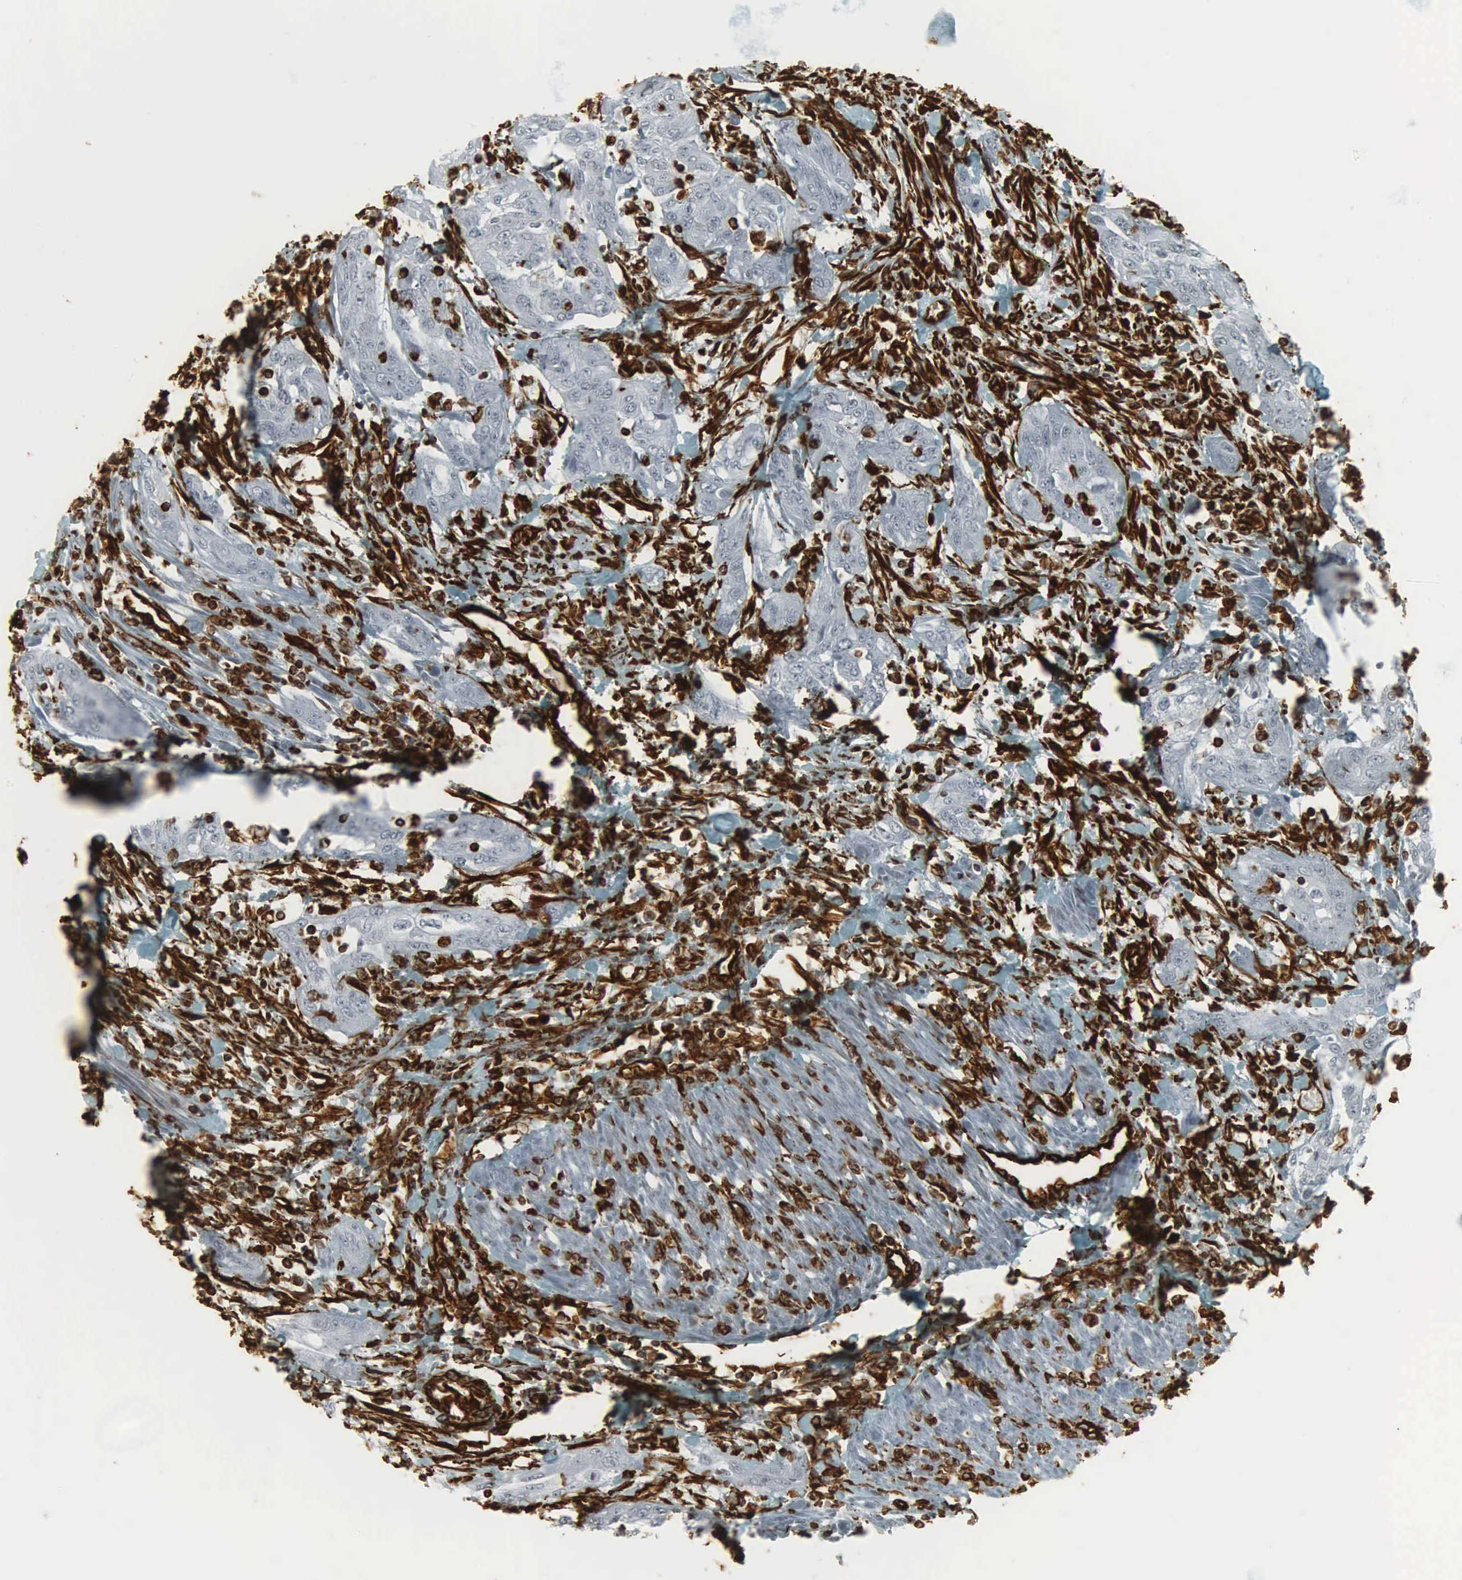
{"staining": {"intensity": "strong", "quantity": "<25%", "location": "cytoplasmic/membranous,nuclear"}, "tissue": "cervical cancer", "cell_type": "Tumor cells", "image_type": "cancer", "snomed": [{"axis": "morphology", "description": "Squamous cell carcinoma, NOS"}, {"axis": "topography", "description": "Cervix"}], "caption": "IHC image of cervical squamous cell carcinoma stained for a protein (brown), which shows medium levels of strong cytoplasmic/membranous and nuclear staining in about <25% of tumor cells.", "gene": "VIM", "patient": {"sex": "female", "age": 41}}